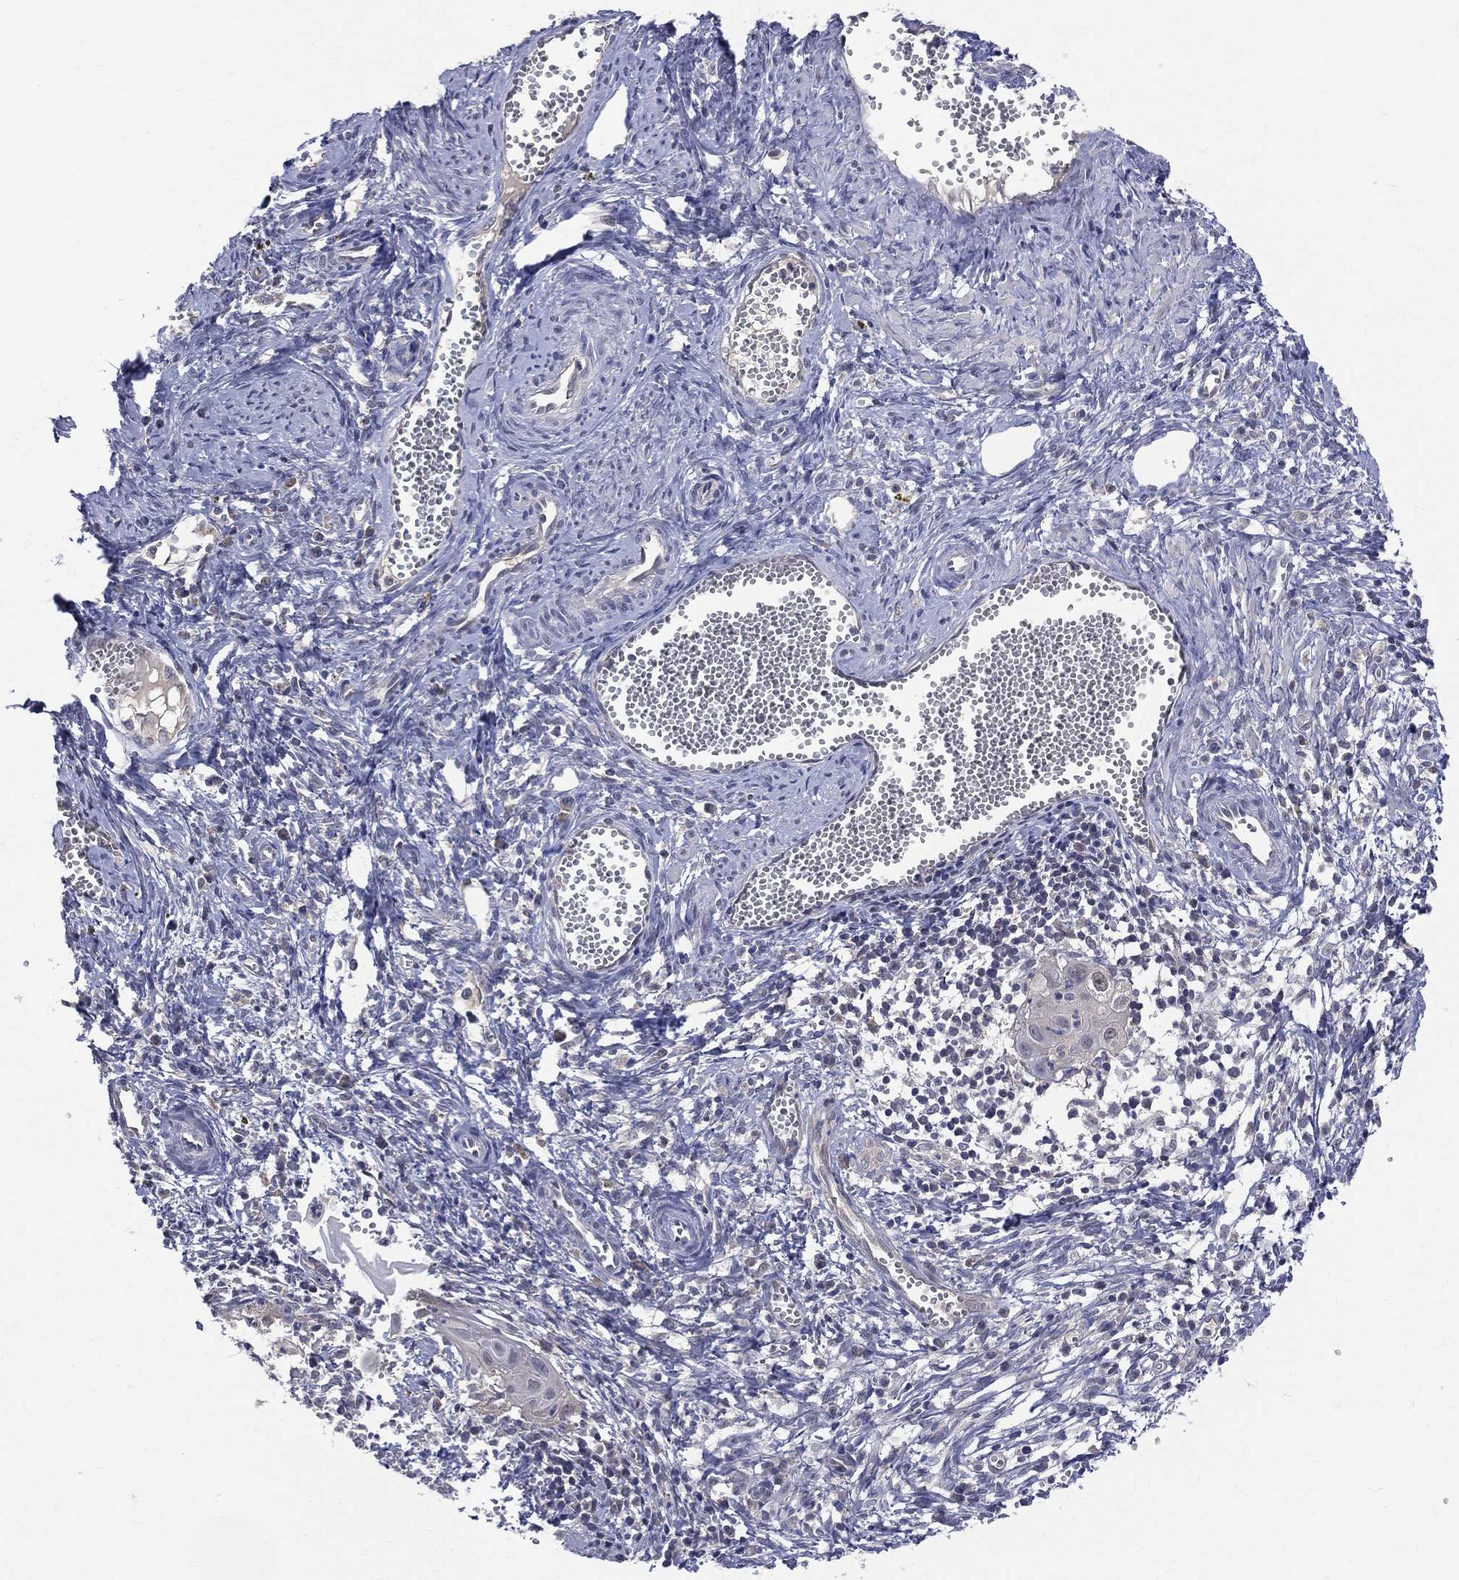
{"staining": {"intensity": "negative", "quantity": "none", "location": "none"}, "tissue": "cervical cancer", "cell_type": "Tumor cells", "image_type": "cancer", "snomed": [{"axis": "morphology", "description": "Squamous cell carcinoma, NOS"}, {"axis": "topography", "description": "Cervix"}], "caption": "IHC photomicrograph of neoplastic tissue: human cervical cancer stained with DAB displays no significant protein staining in tumor cells. (Brightfield microscopy of DAB immunohistochemistry (IHC) at high magnification).", "gene": "DLG4", "patient": {"sex": "female", "age": 30}}